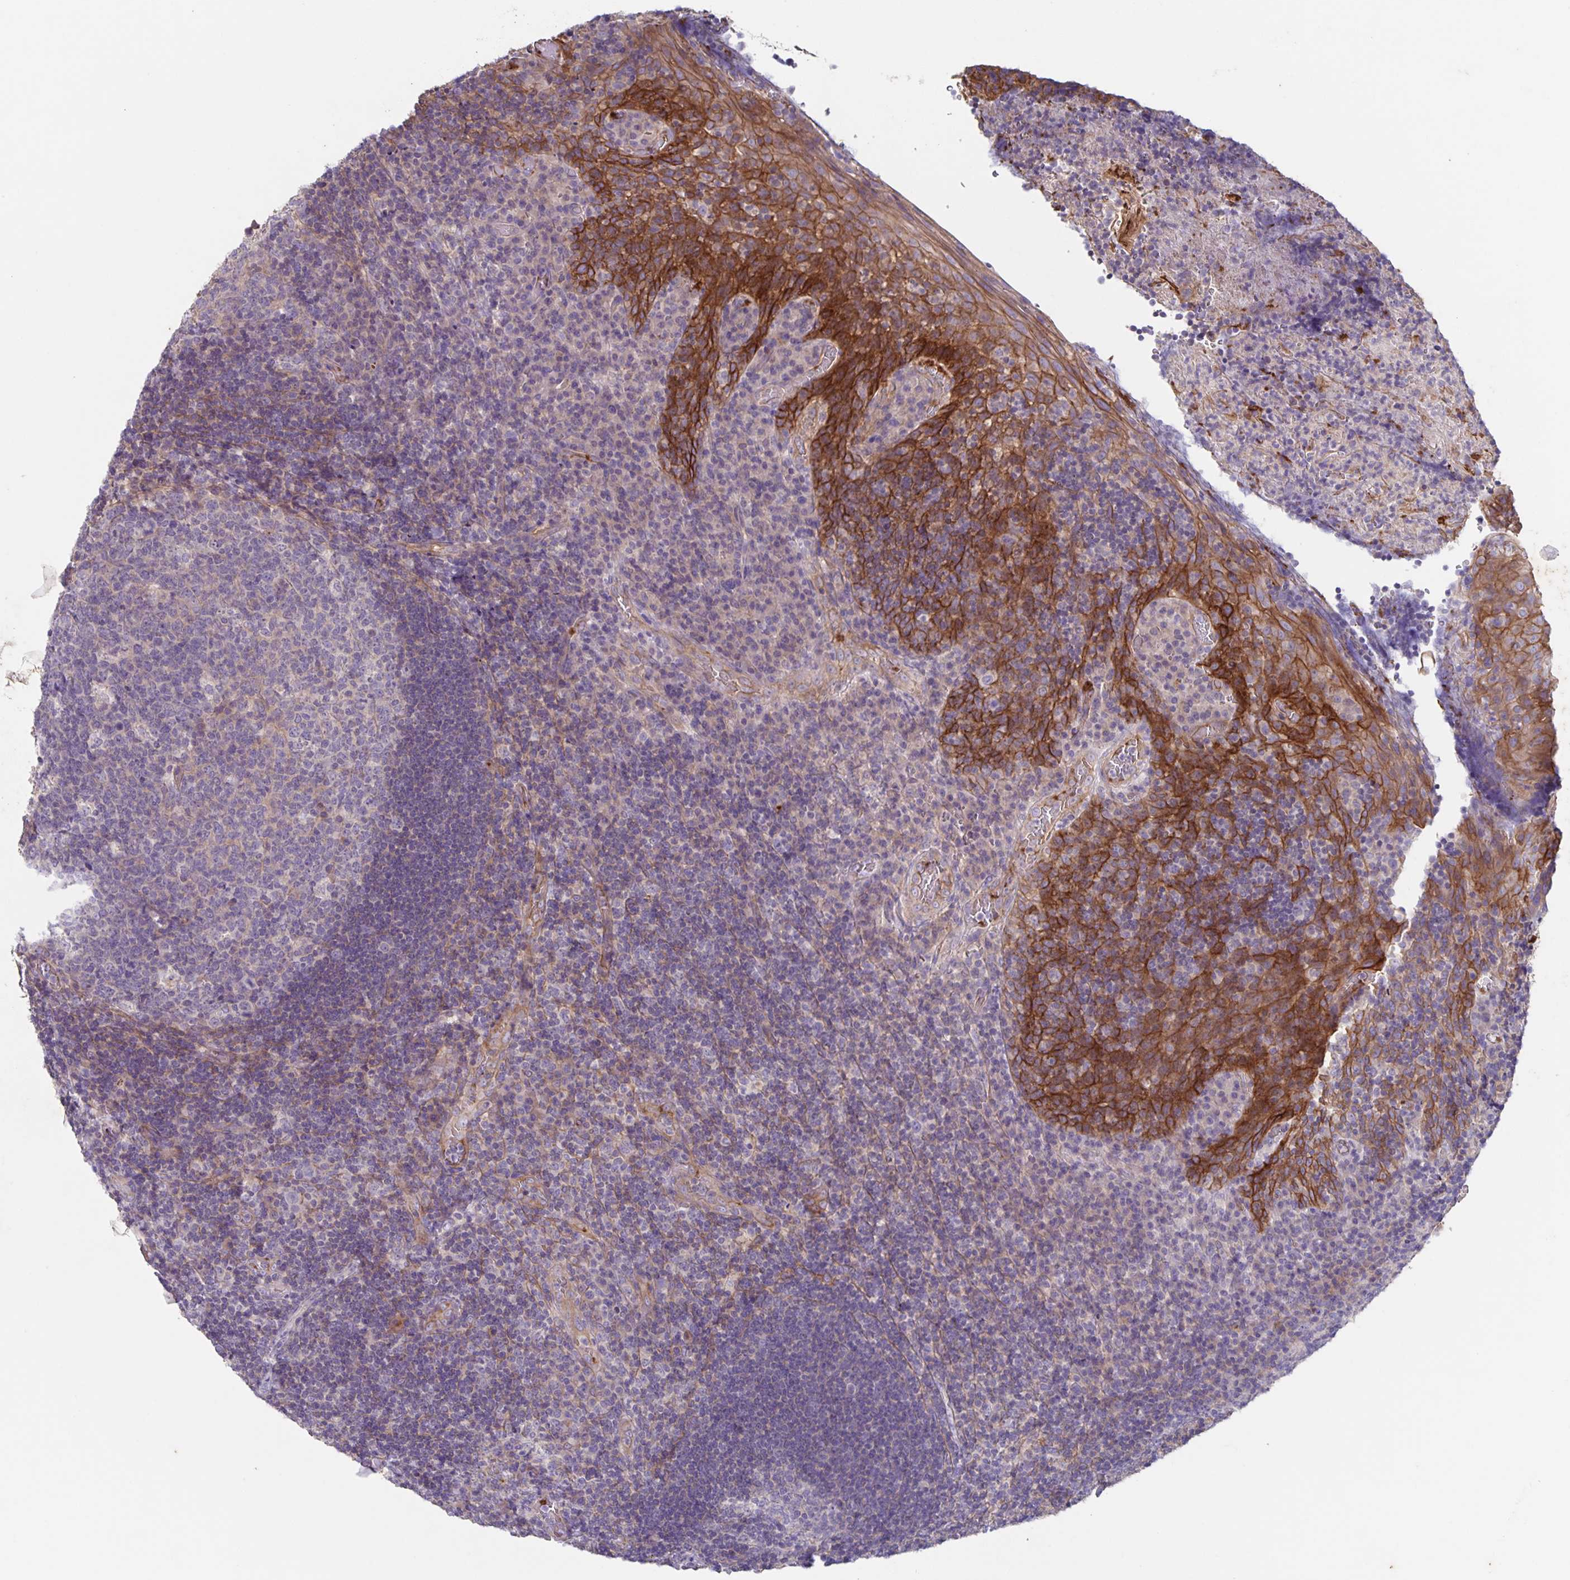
{"staining": {"intensity": "negative", "quantity": "none", "location": "none"}, "tissue": "tonsil", "cell_type": "Germinal center cells", "image_type": "normal", "snomed": [{"axis": "morphology", "description": "Normal tissue, NOS"}, {"axis": "topography", "description": "Tonsil"}], "caption": "Immunohistochemical staining of normal tonsil exhibits no significant positivity in germinal center cells. The staining is performed using DAB (3,3'-diaminobenzidine) brown chromogen with nuclei counter-stained in using hematoxylin.", "gene": "ITGA2", "patient": {"sex": "male", "age": 17}}